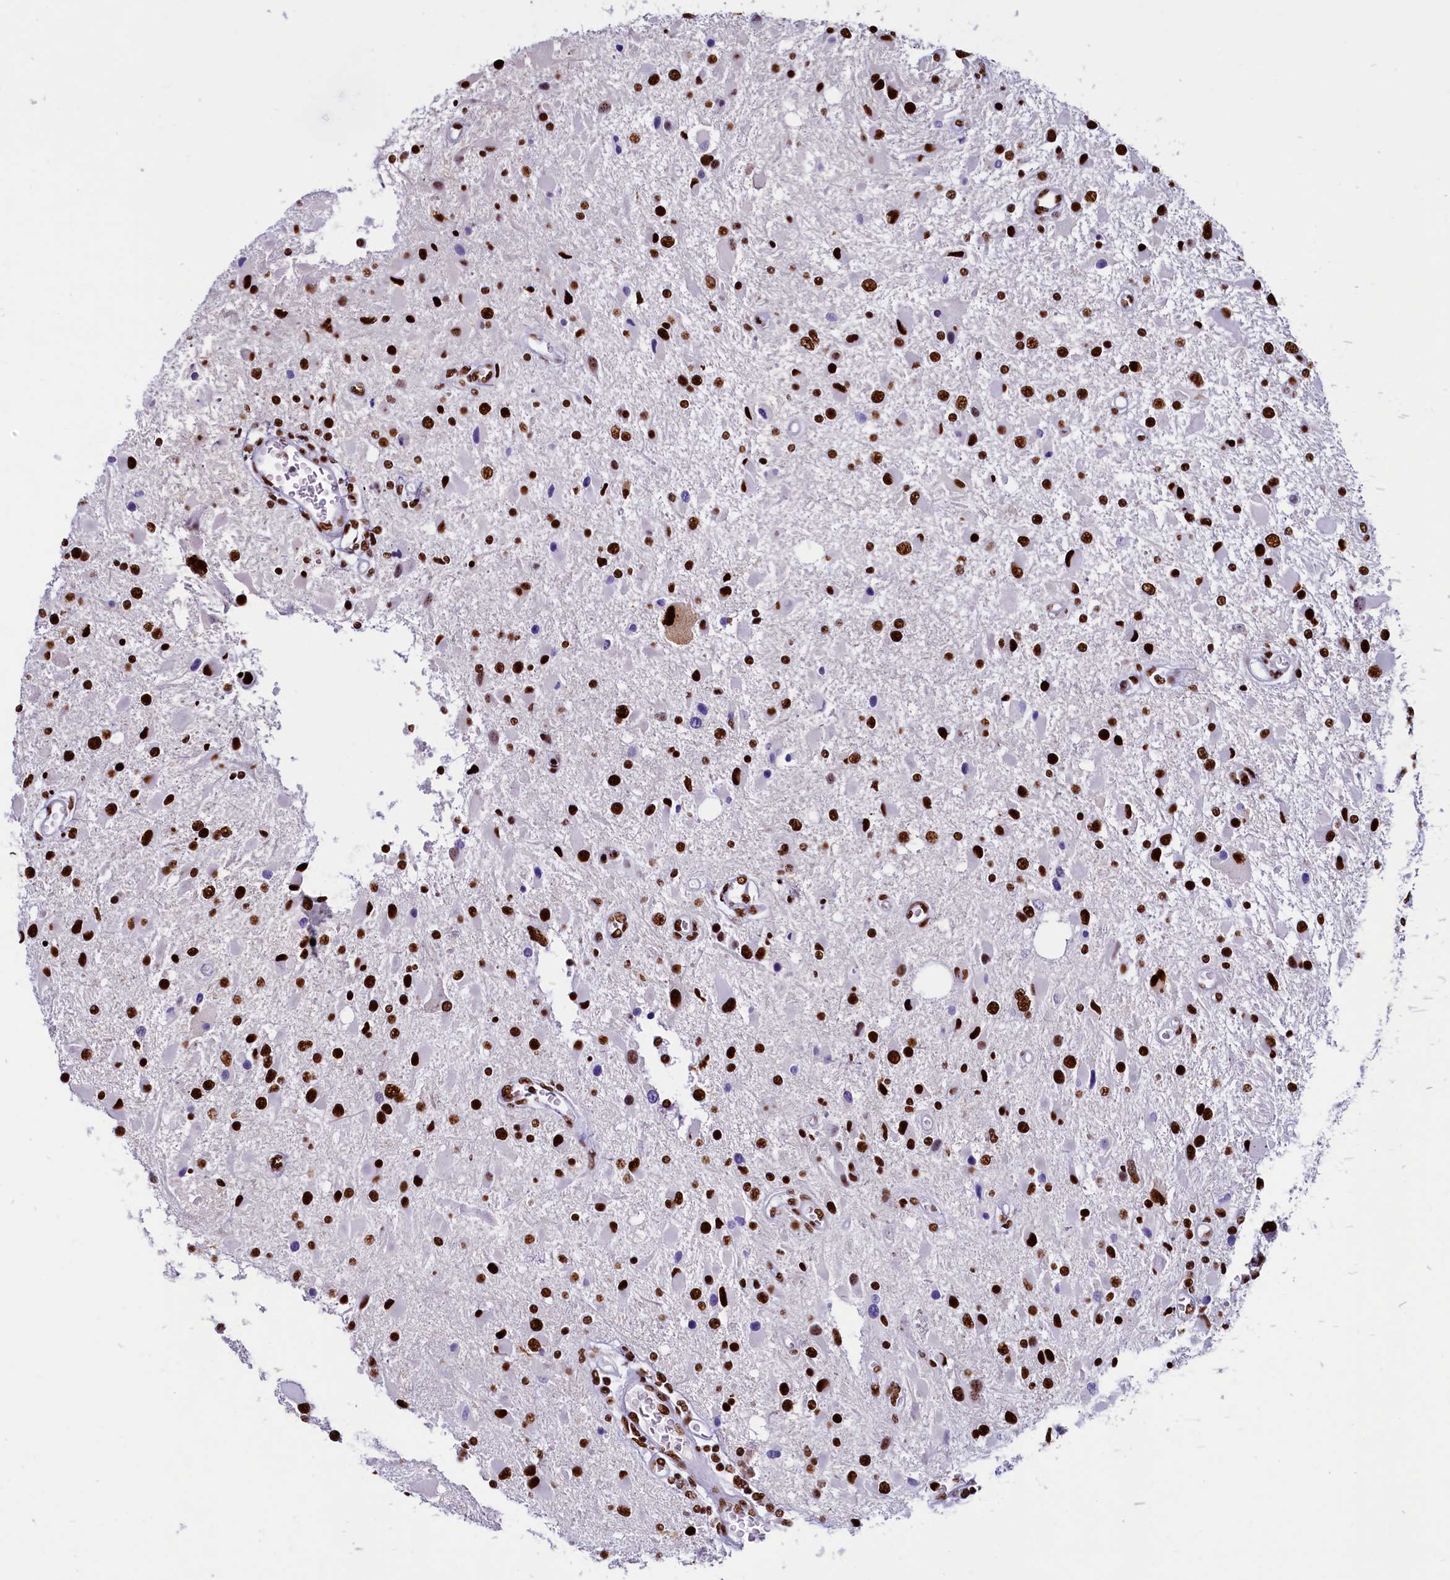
{"staining": {"intensity": "strong", "quantity": ">75%", "location": "nuclear"}, "tissue": "glioma", "cell_type": "Tumor cells", "image_type": "cancer", "snomed": [{"axis": "morphology", "description": "Glioma, malignant, High grade"}, {"axis": "topography", "description": "Brain"}], "caption": "Protein expression analysis of human glioma reveals strong nuclear expression in approximately >75% of tumor cells. The staining was performed using DAB to visualize the protein expression in brown, while the nuclei were stained in blue with hematoxylin (Magnification: 20x).", "gene": "SRRM2", "patient": {"sex": "male", "age": 53}}